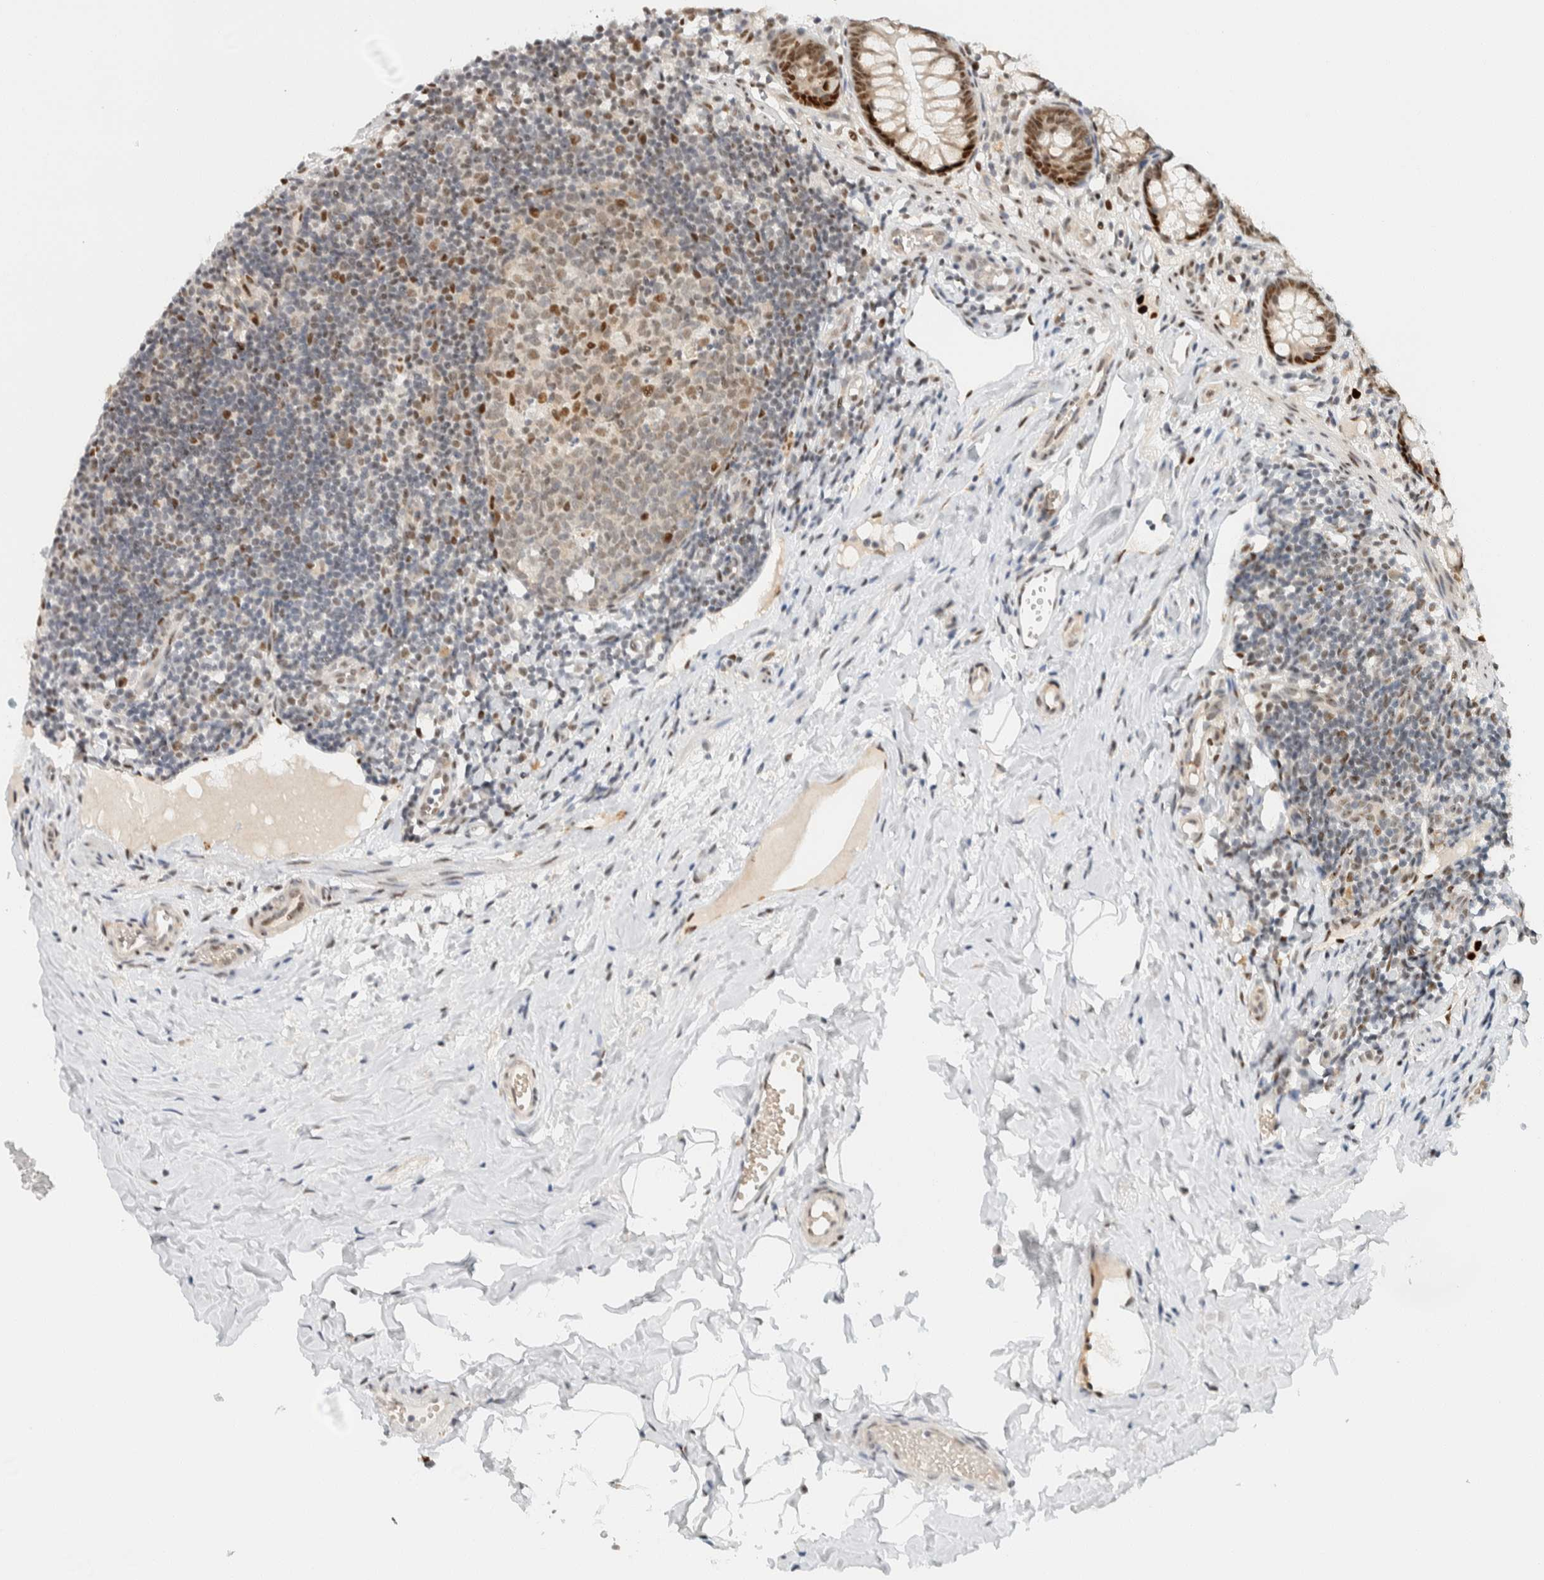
{"staining": {"intensity": "moderate", "quantity": ">75%", "location": "nuclear"}, "tissue": "appendix", "cell_type": "Glandular cells", "image_type": "normal", "snomed": [{"axis": "morphology", "description": "Normal tissue, NOS"}, {"axis": "topography", "description": "Appendix"}], "caption": "This micrograph shows normal appendix stained with IHC to label a protein in brown. The nuclear of glandular cells show moderate positivity for the protein. Nuclei are counter-stained blue.", "gene": "ZNF683", "patient": {"sex": "female", "age": 20}}